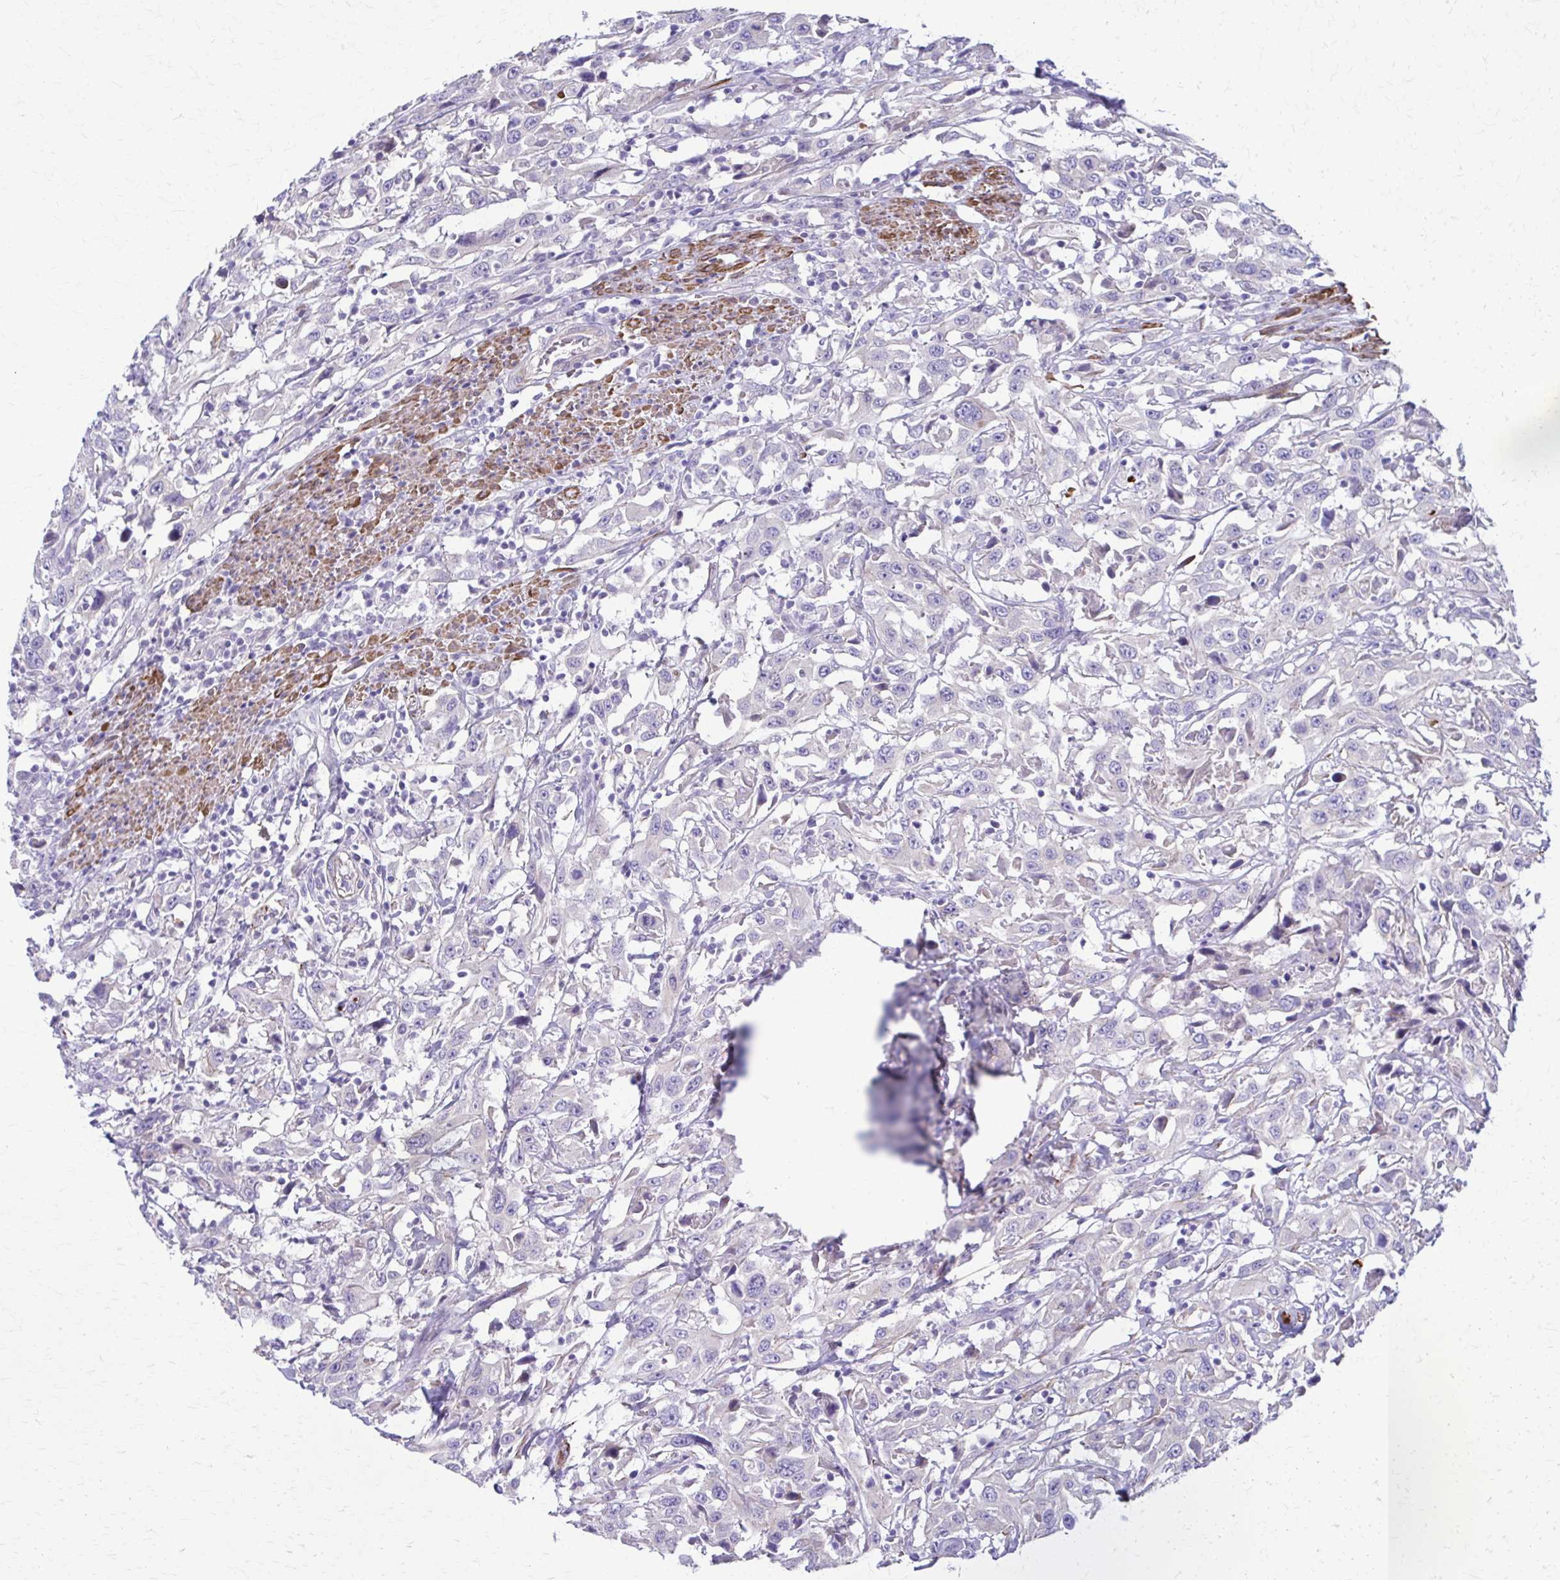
{"staining": {"intensity": "negative", "quantity": "none", "location": "none"}, "tissue": "urothelial cancer", "cell_type": "Tumor cells", "image_type": "cancer", "snomed": [{"axis": "morphology", "description": "Urothelial carcinoma, High grade"}, {"axis": "topography", "description": "Urinary bladder"}], "caption": "Histopathology image shows no protein staining in tumor cells of urothelial cancer tissue.", "gene": "DSP", "patient": {"sex": "male", "age": 61}}